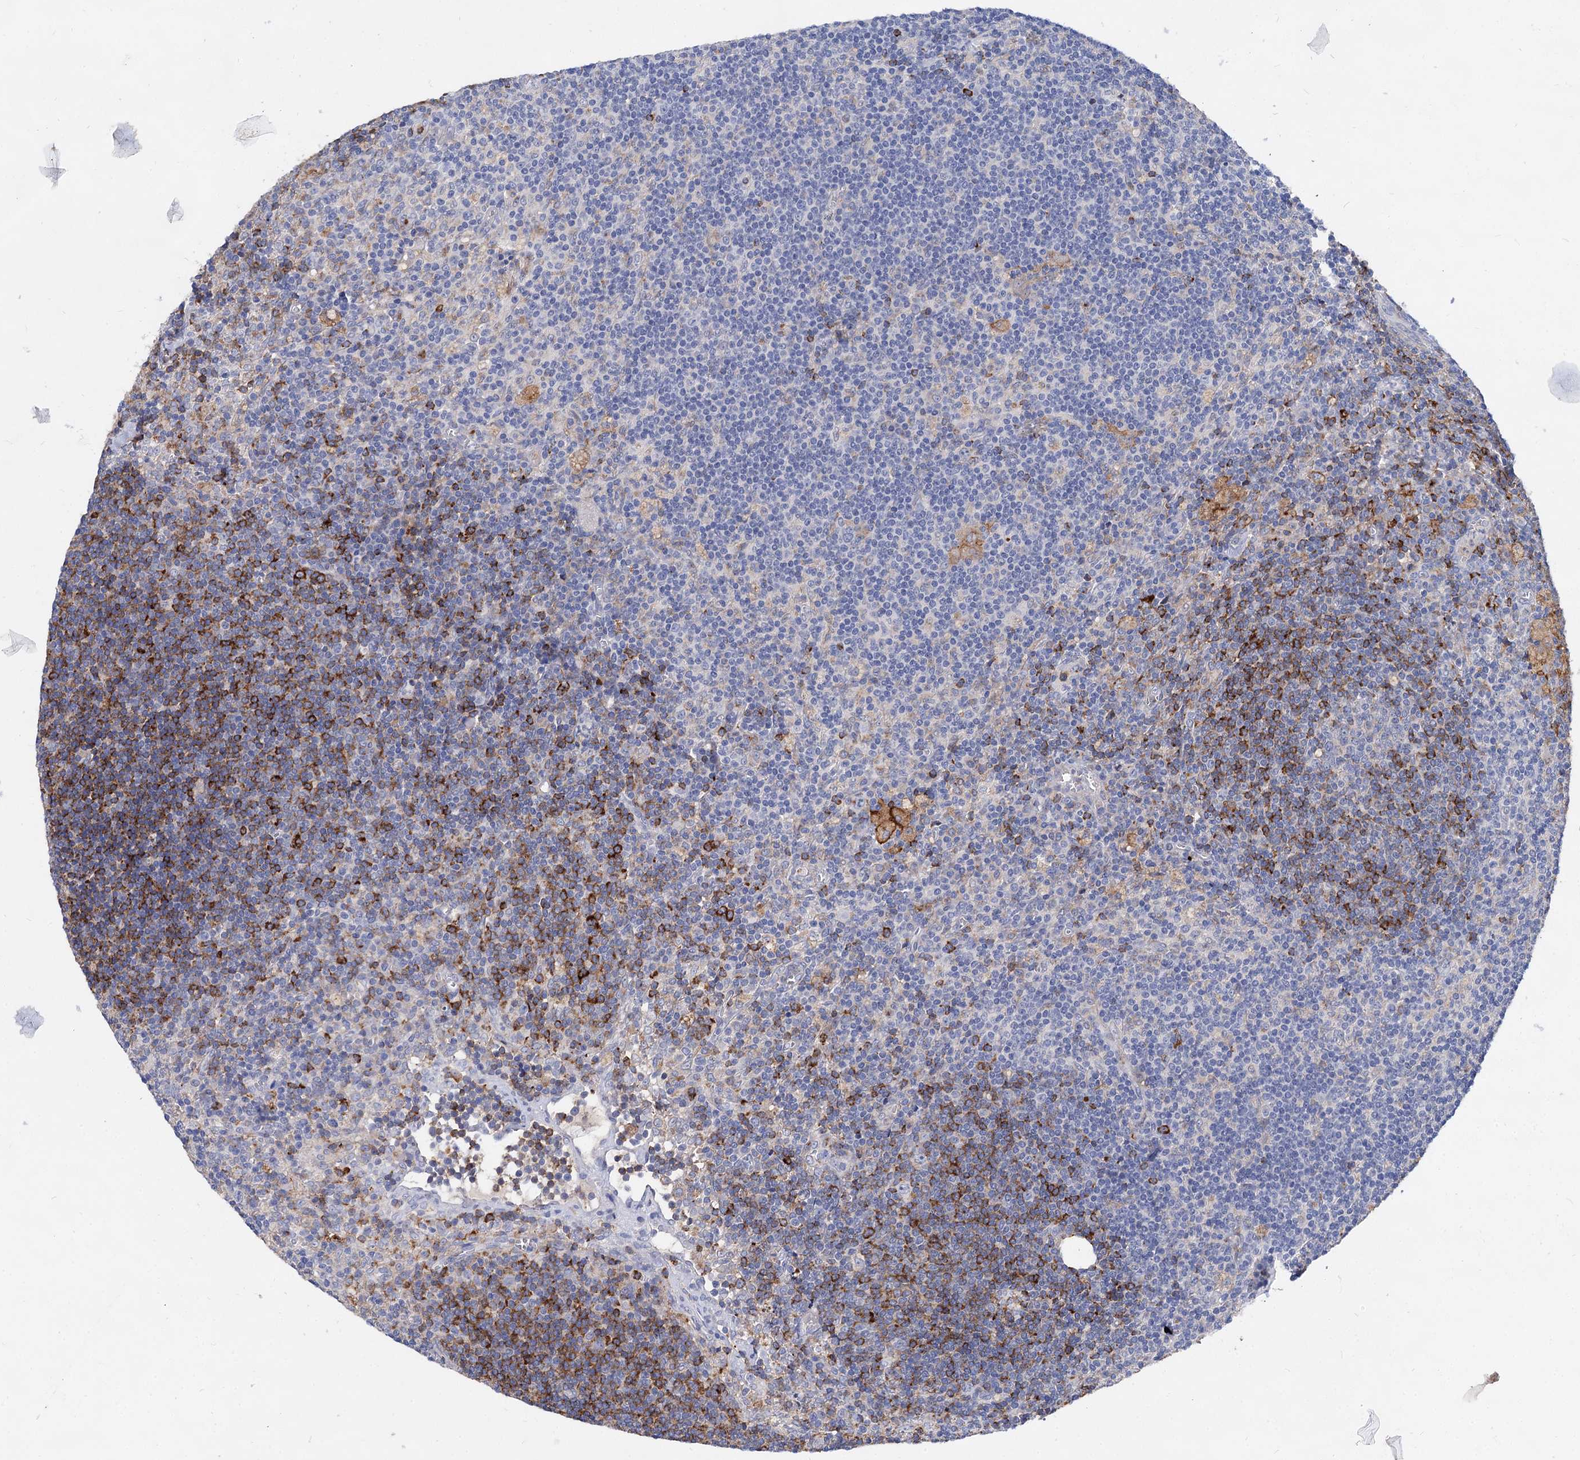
{"staining": {"intensity": "negative", "quantity": "none", "location": "none"}, "tissue": "lymph node", "cell_type": "Germinal center cells", "image_type": "normal", "snomed": [{"axis": "morphology", "description": "Normal tissue, NOS"}, {"axis": "topography", "description": "Lymph node"}], "caption": "Immunohistochemistry image of benign lymph node: lymph node stained with DAB (3,3'-diaminobenzidine) reveals no significant protein positivity in germinal center cells.", "gene": "HVCN1", "patient": {"sex": "male", "age": 69}}